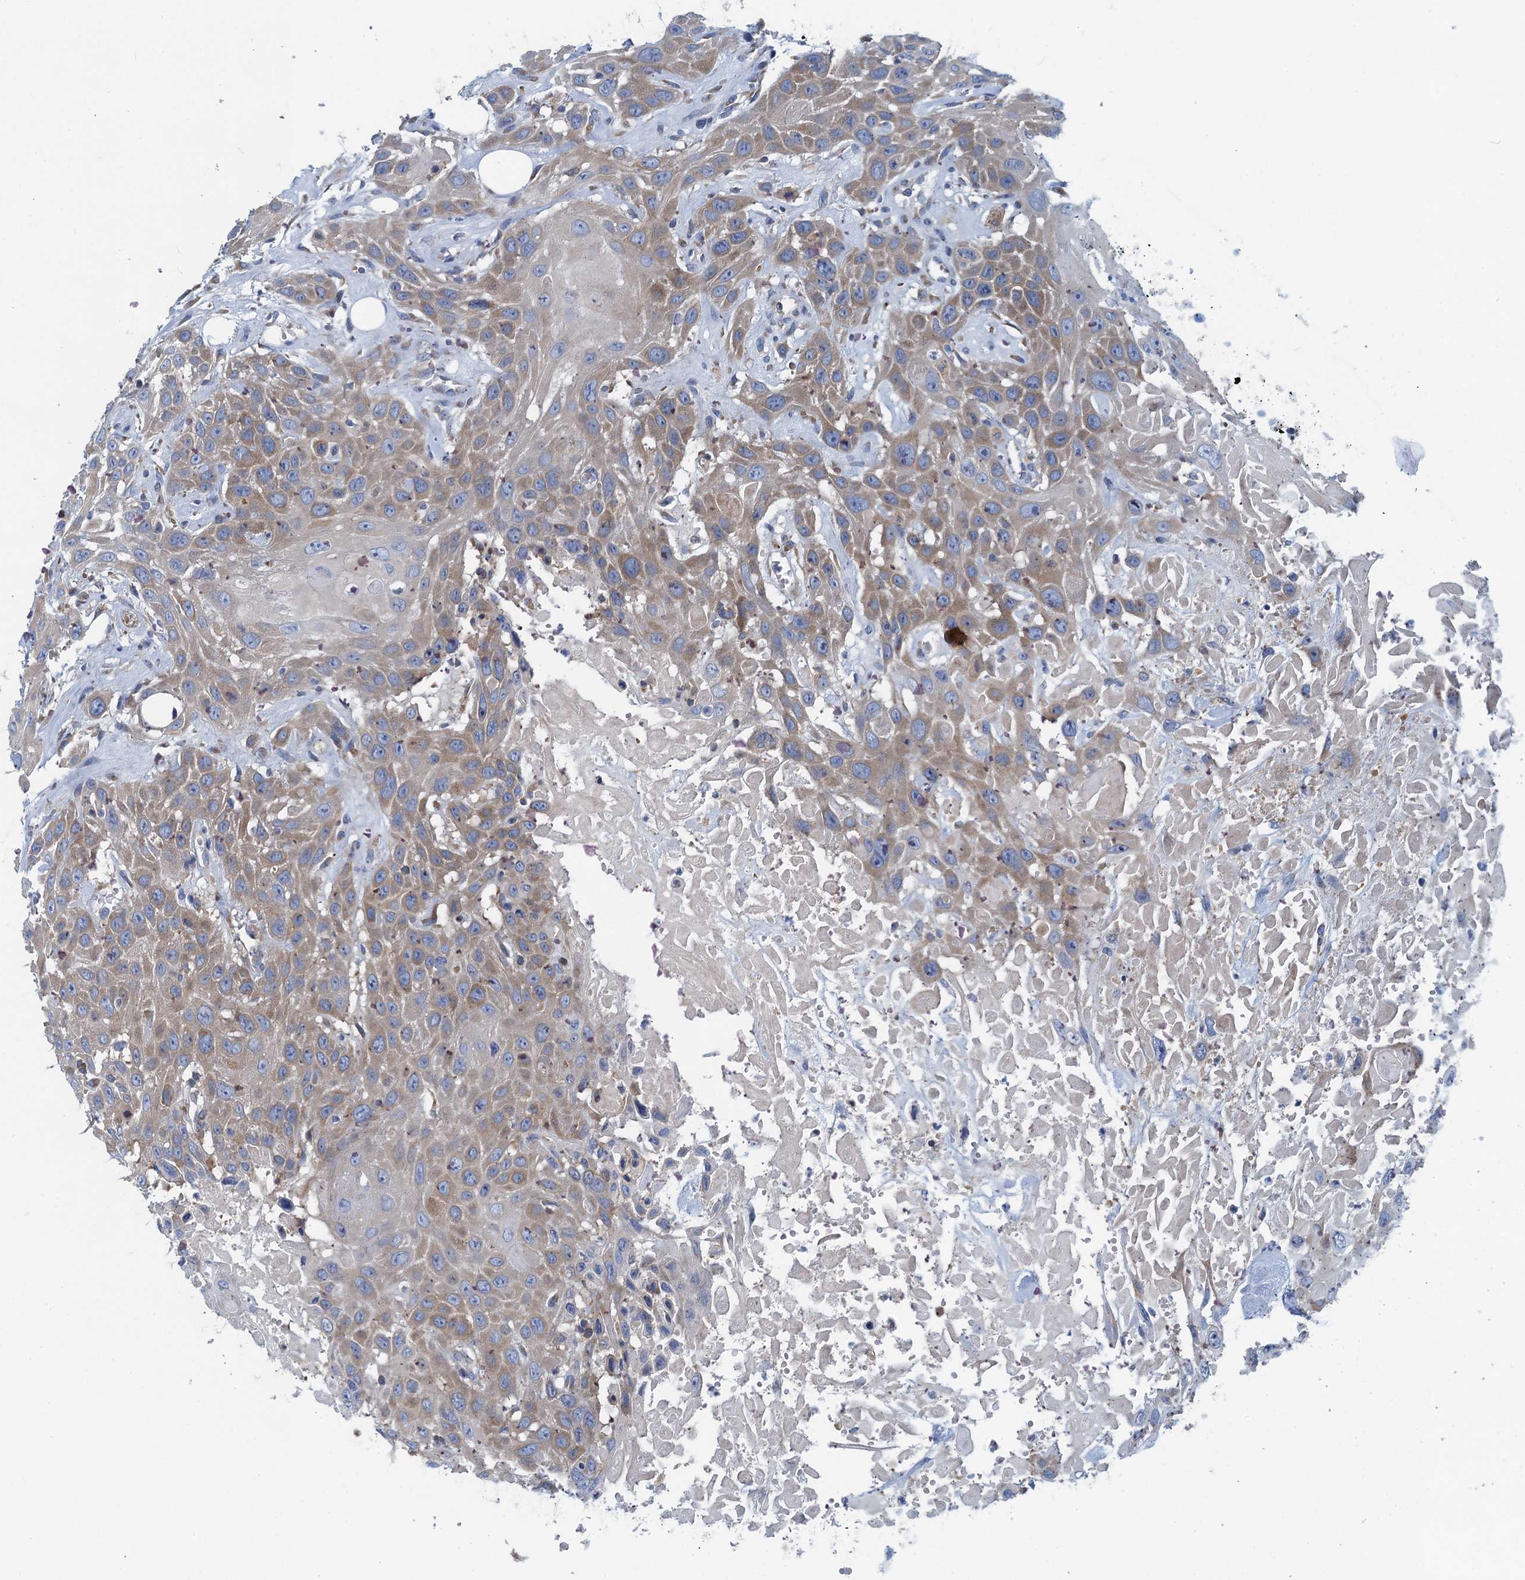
{"staining": {"intensity": "moderate", "quantity": ">75%", "location": "cytoplasmic/membranous"}, "tissue": "head and neck cancer", "cell_type": "Tumor cells", "image_type": "cancer", "snomed": [{"axis": "morphology", "description": "Squamous cell carcinoma, NOS"}, {"axis": "topography", "description": "Head-Neck"}], "caption": "IHC staining of head and neck cancer, which reveals medium levels of moderate cytoplasmic/membranous staining in approximately >75% of tumor cells indicating moderate cytoplasmic/membranous protein staining. The staining was performed using DAB (brown) for protein detection and nuclei were counterstained in hematoxylin (blue).", "gene": "MYDGF", "patient": {"sex": "male", "age": 81}}